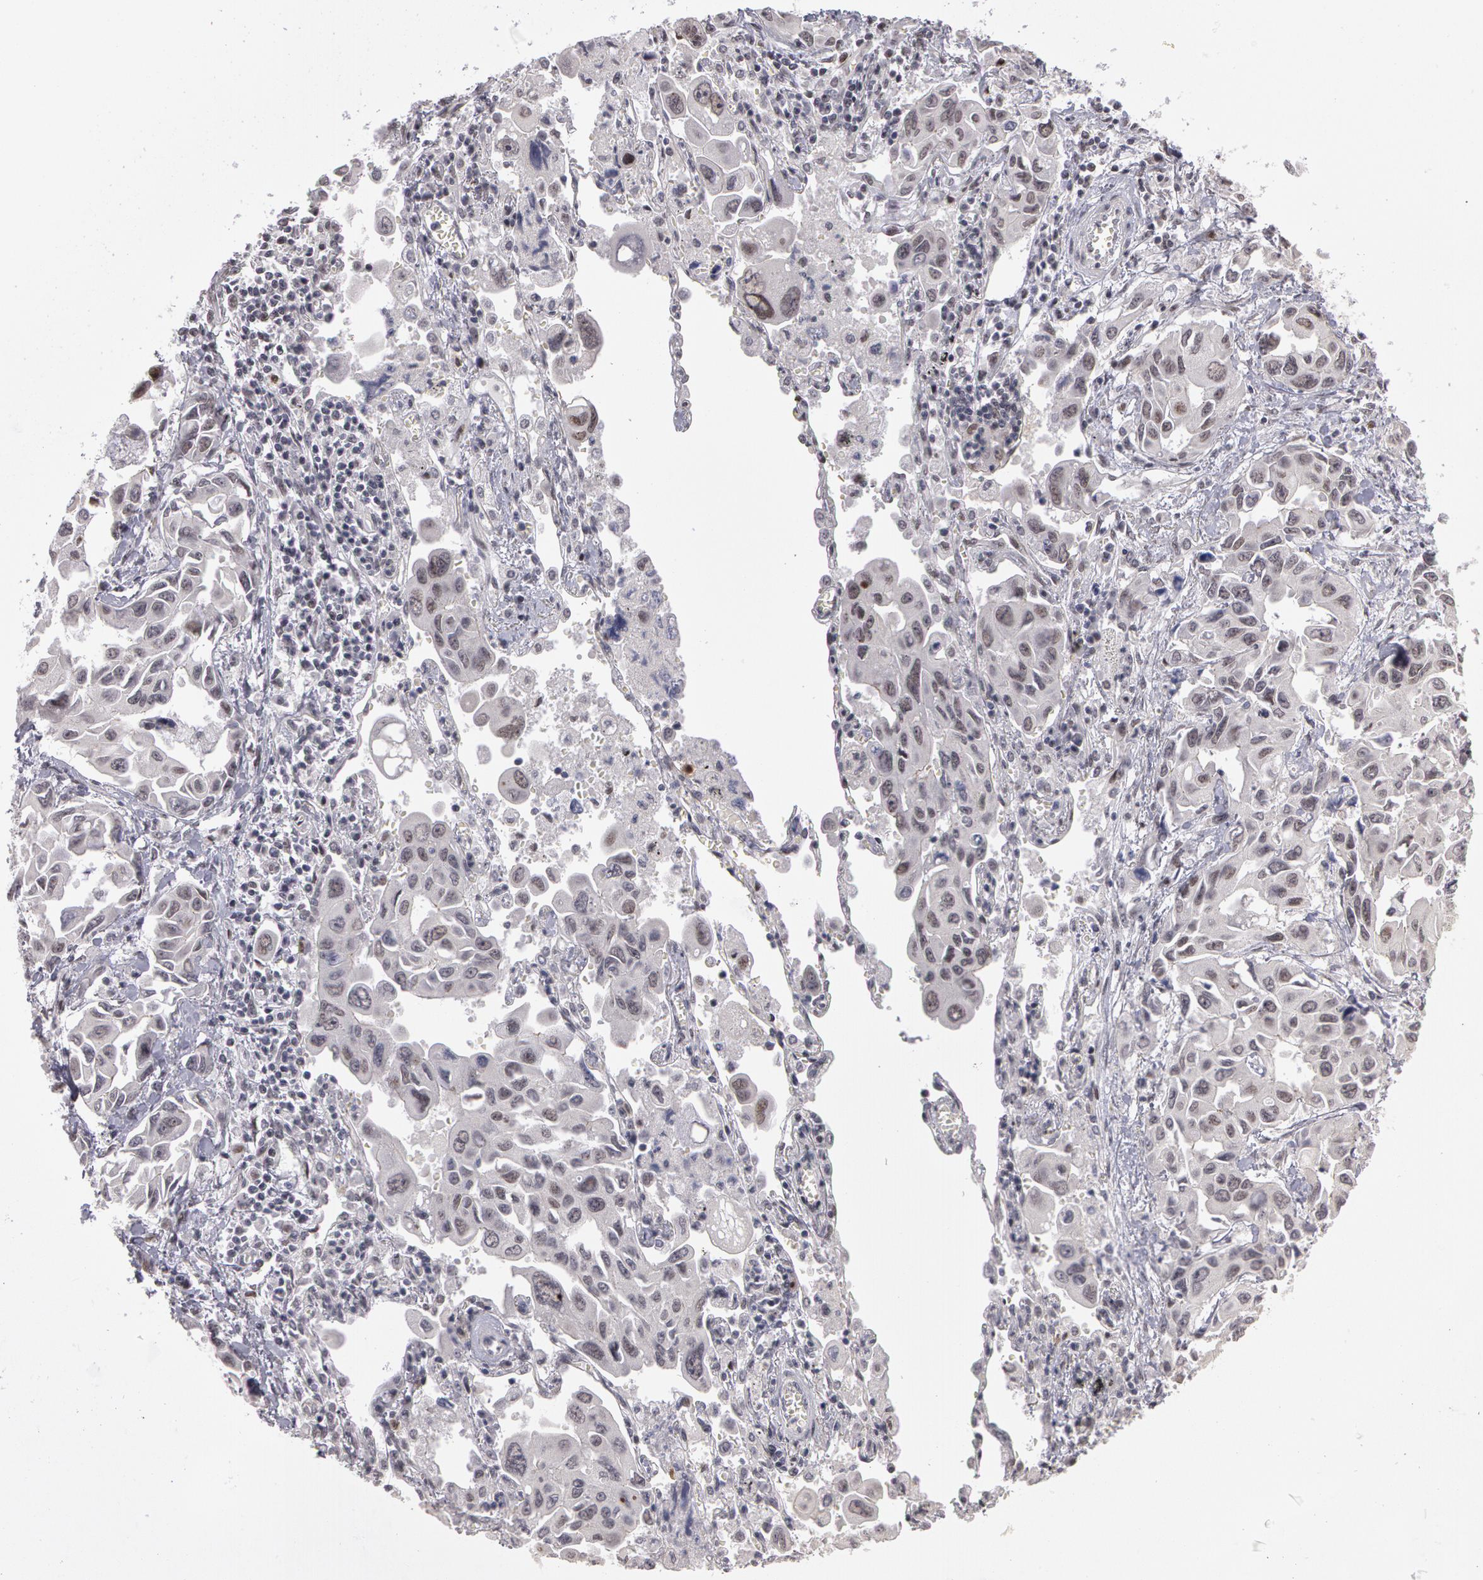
{"staining": {"intensity": "weak", "quantity": "<25%", "location": "nuclear"}, "tissue": "lung cancer", "cell_type": "Tumor cells", "image_type": "cancer", "snomed": [{"axis": "morphology", "description": "Adenocarcinoma, NOS"}, {"axis": "topography", "description": "Lung"}], "caption": "Tumor cells show no significant positivity in lung adenocarcinoma. (DAB immunohistochemistry (IHC) with hematoxylin counter stain).", "gene": "PRICKLE1", "patient": {"sex": "male", "age": 64}}